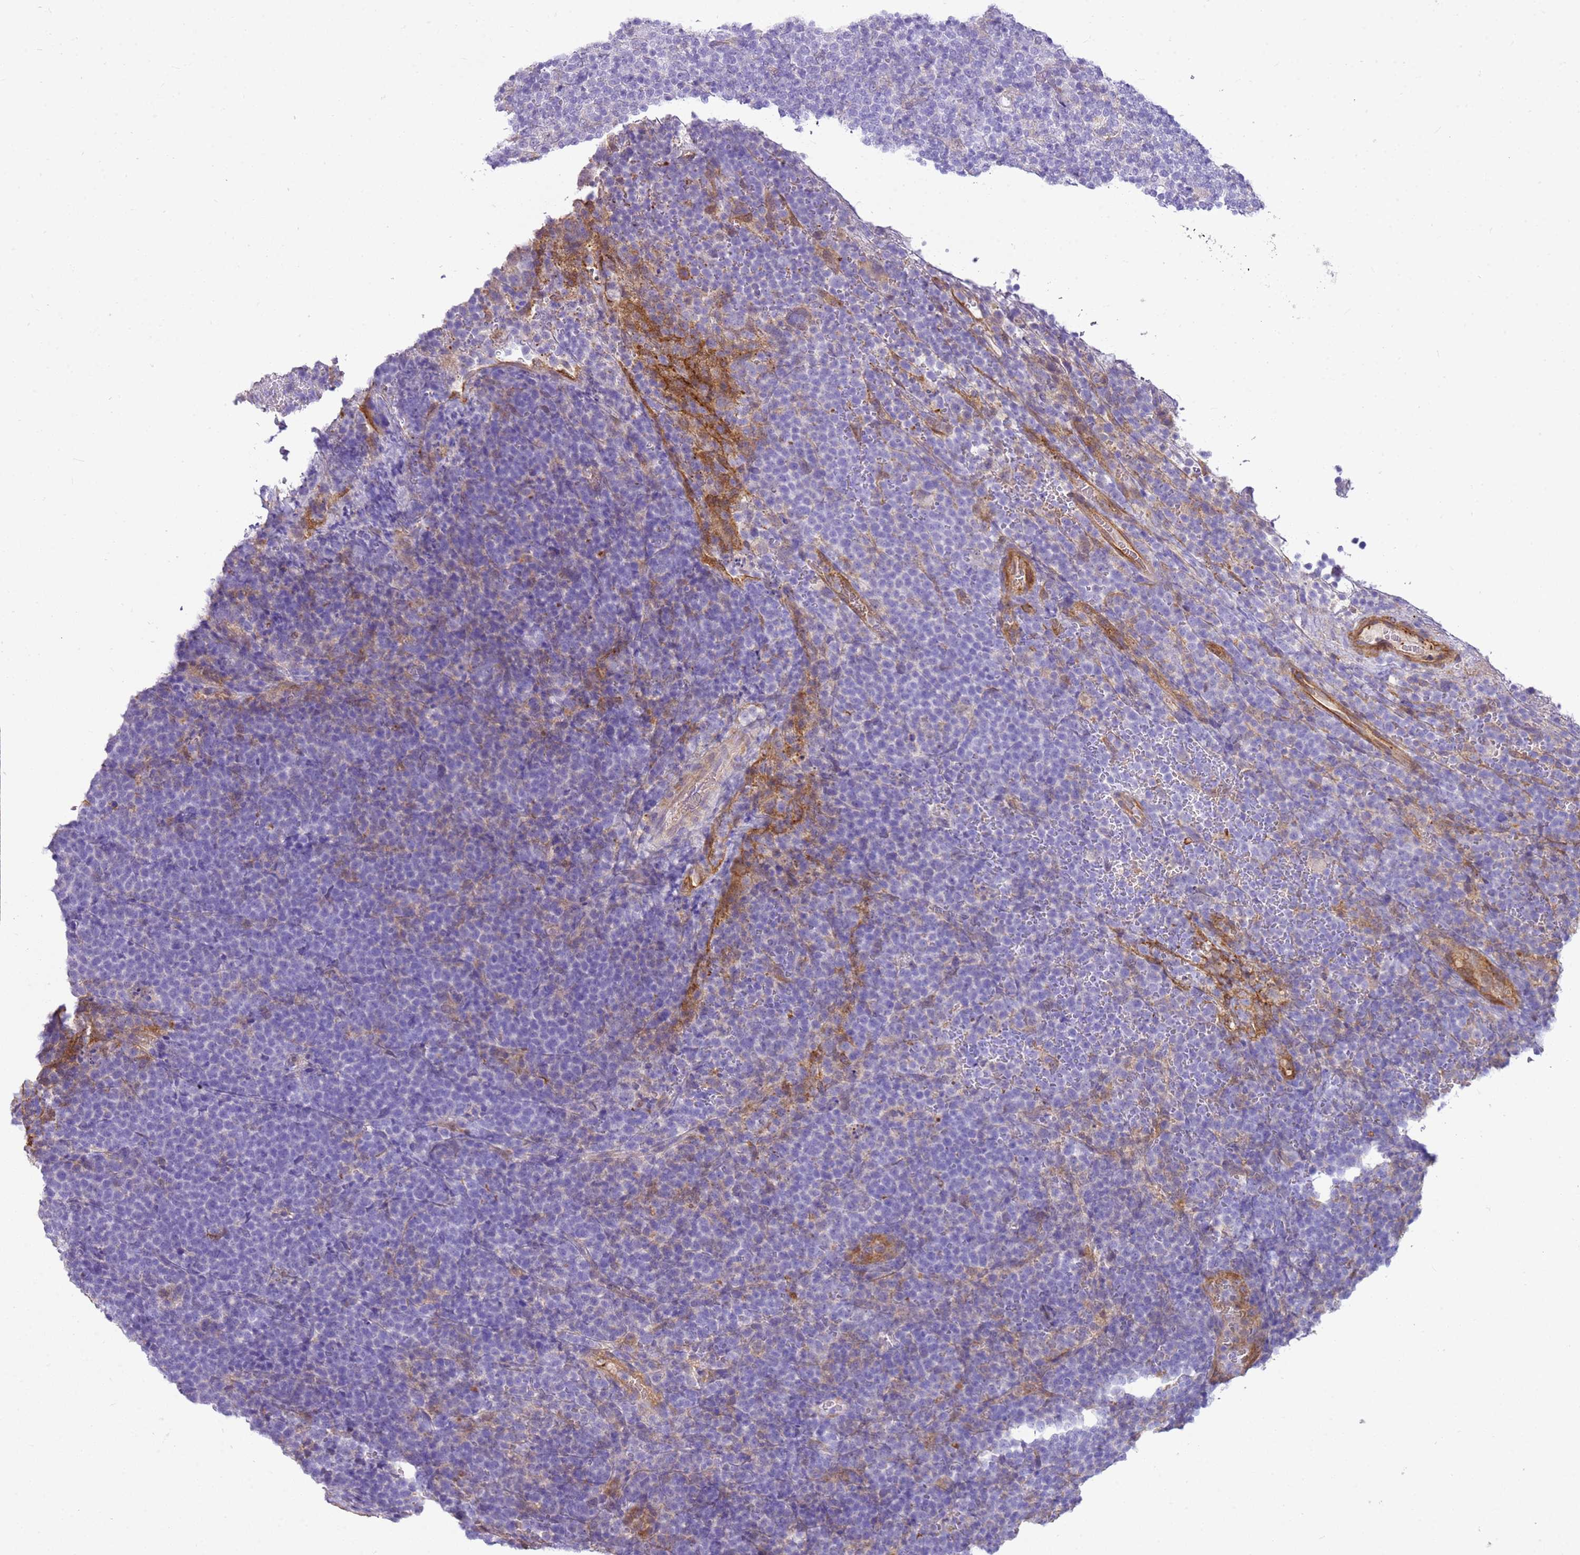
{"staining": {"intensity": "negative", "quantity": "none", "location": "none"}, "tissue": "lymphoma", "cell_type": "Tumor cells", "image_type": "cancer", "snomed": [{"axis": "morphology", "description": "Malignant lymphoma, non-Hodgkin's type, High grade"}, {"axis": "topography", "description": "Lymph node"}], "caption": "There is no significant staining in tumor cells of high-grade malignant lymphoma, non-Hodgkin's type.", "gene": "HSPB1", "patient": {"sex": "male", "age": 61}}